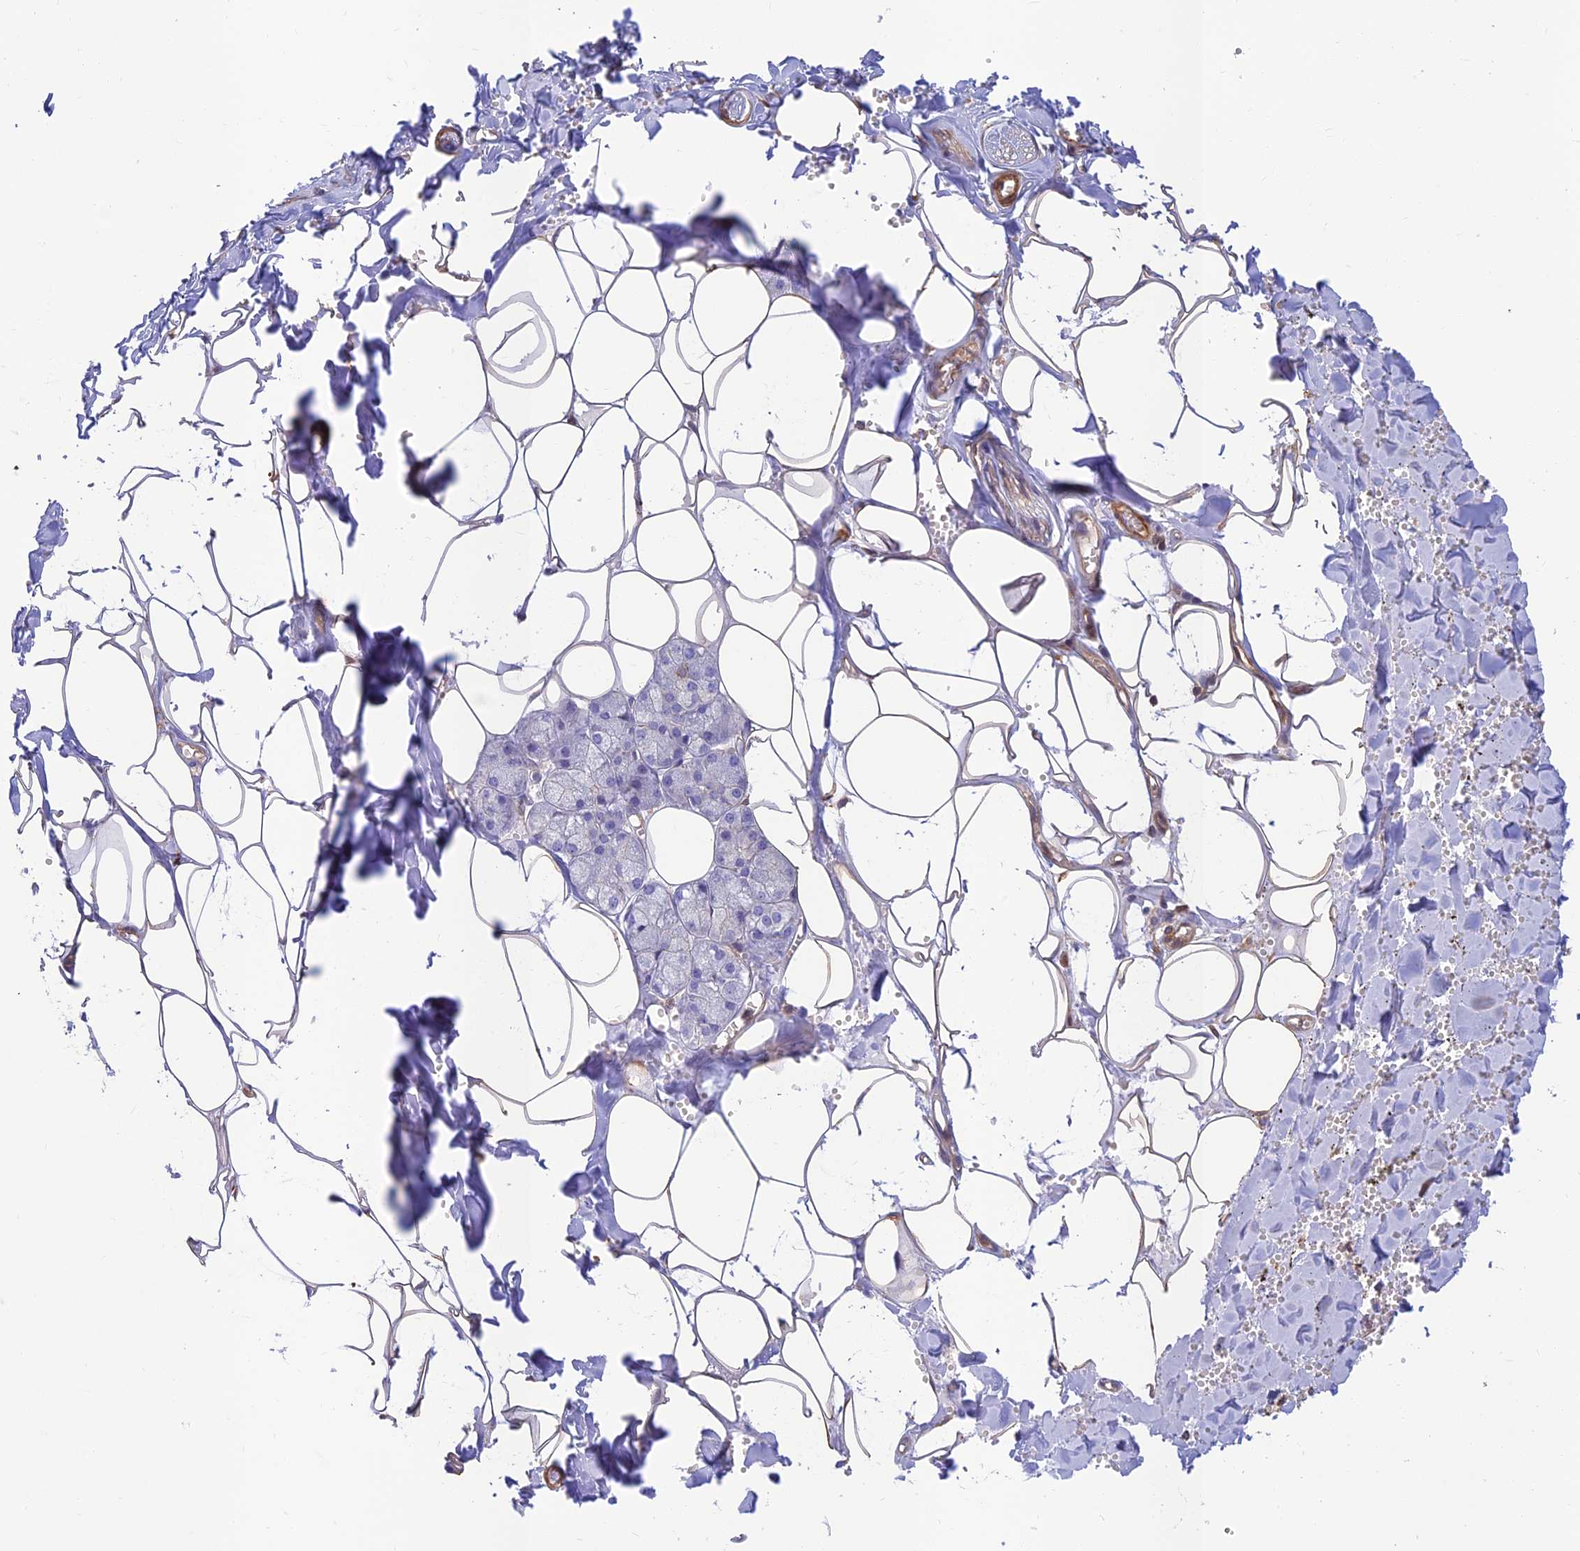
{"staining": {"intensity": "moderate", "quantity": "25%-75%", "location": "cytoplasmic/membranous"}, "tissue": "salivary gland", "cell_type": "Glandular cells", "image_type": "normal", "snomed": [{"axis": "morphology", "description": "Normal tissue, NOS"}, {"axis": "topography", "description": "Salivary gland"}], "caption": "Immunohistochemical staining of normal salivary gland reveals 25%-75% levels of moderate cytoplasmic/membranous protein expression in about 25%-75% of glandular cells.", "gene": "PPP1R12C", "patient": {"sex": "male", "age": 62}}